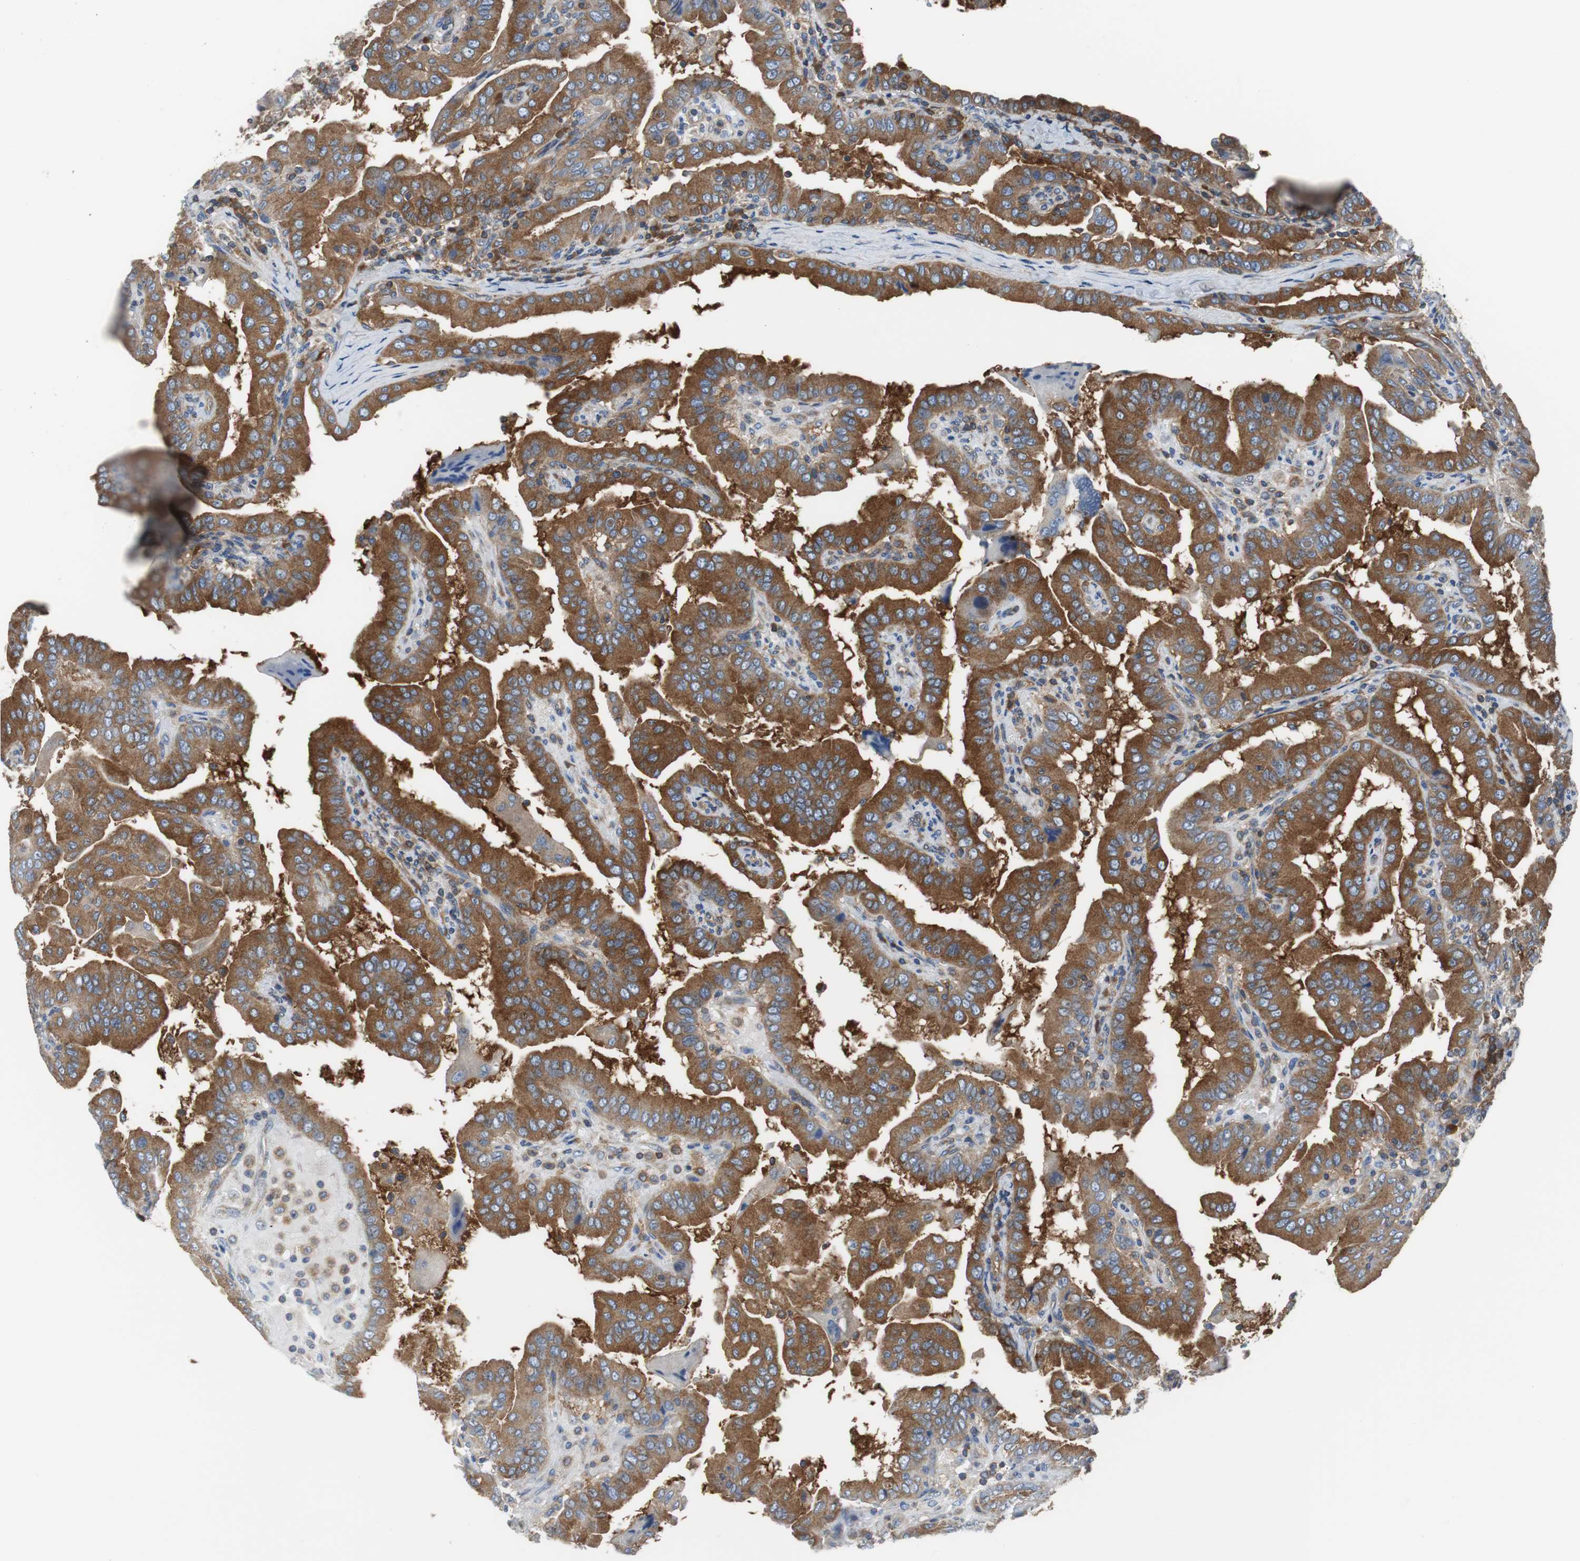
{"staining": {"intensity": "strong", "quantity": ">75%", "location": "cytoplasmic/membranous"}, "tissue": "thyroid cancer", "cell_type": "Tumor cells", "image_type": "cancer", "snomed": [{"axis": "morphology", "description": "Papillary adenocarcinoma, NOS"}, {"axis": "topography", "description": "Thyroid gland"}], "caption": "Strong cytoplasmic/membranous staining for a protein is present in approximately >75% of tumor cells of thyroid papillary adenocarcinoma using immunohistochemistry (IHC).", "gene": "BRAF", "patient": {"sex": "male", "age": 33}}